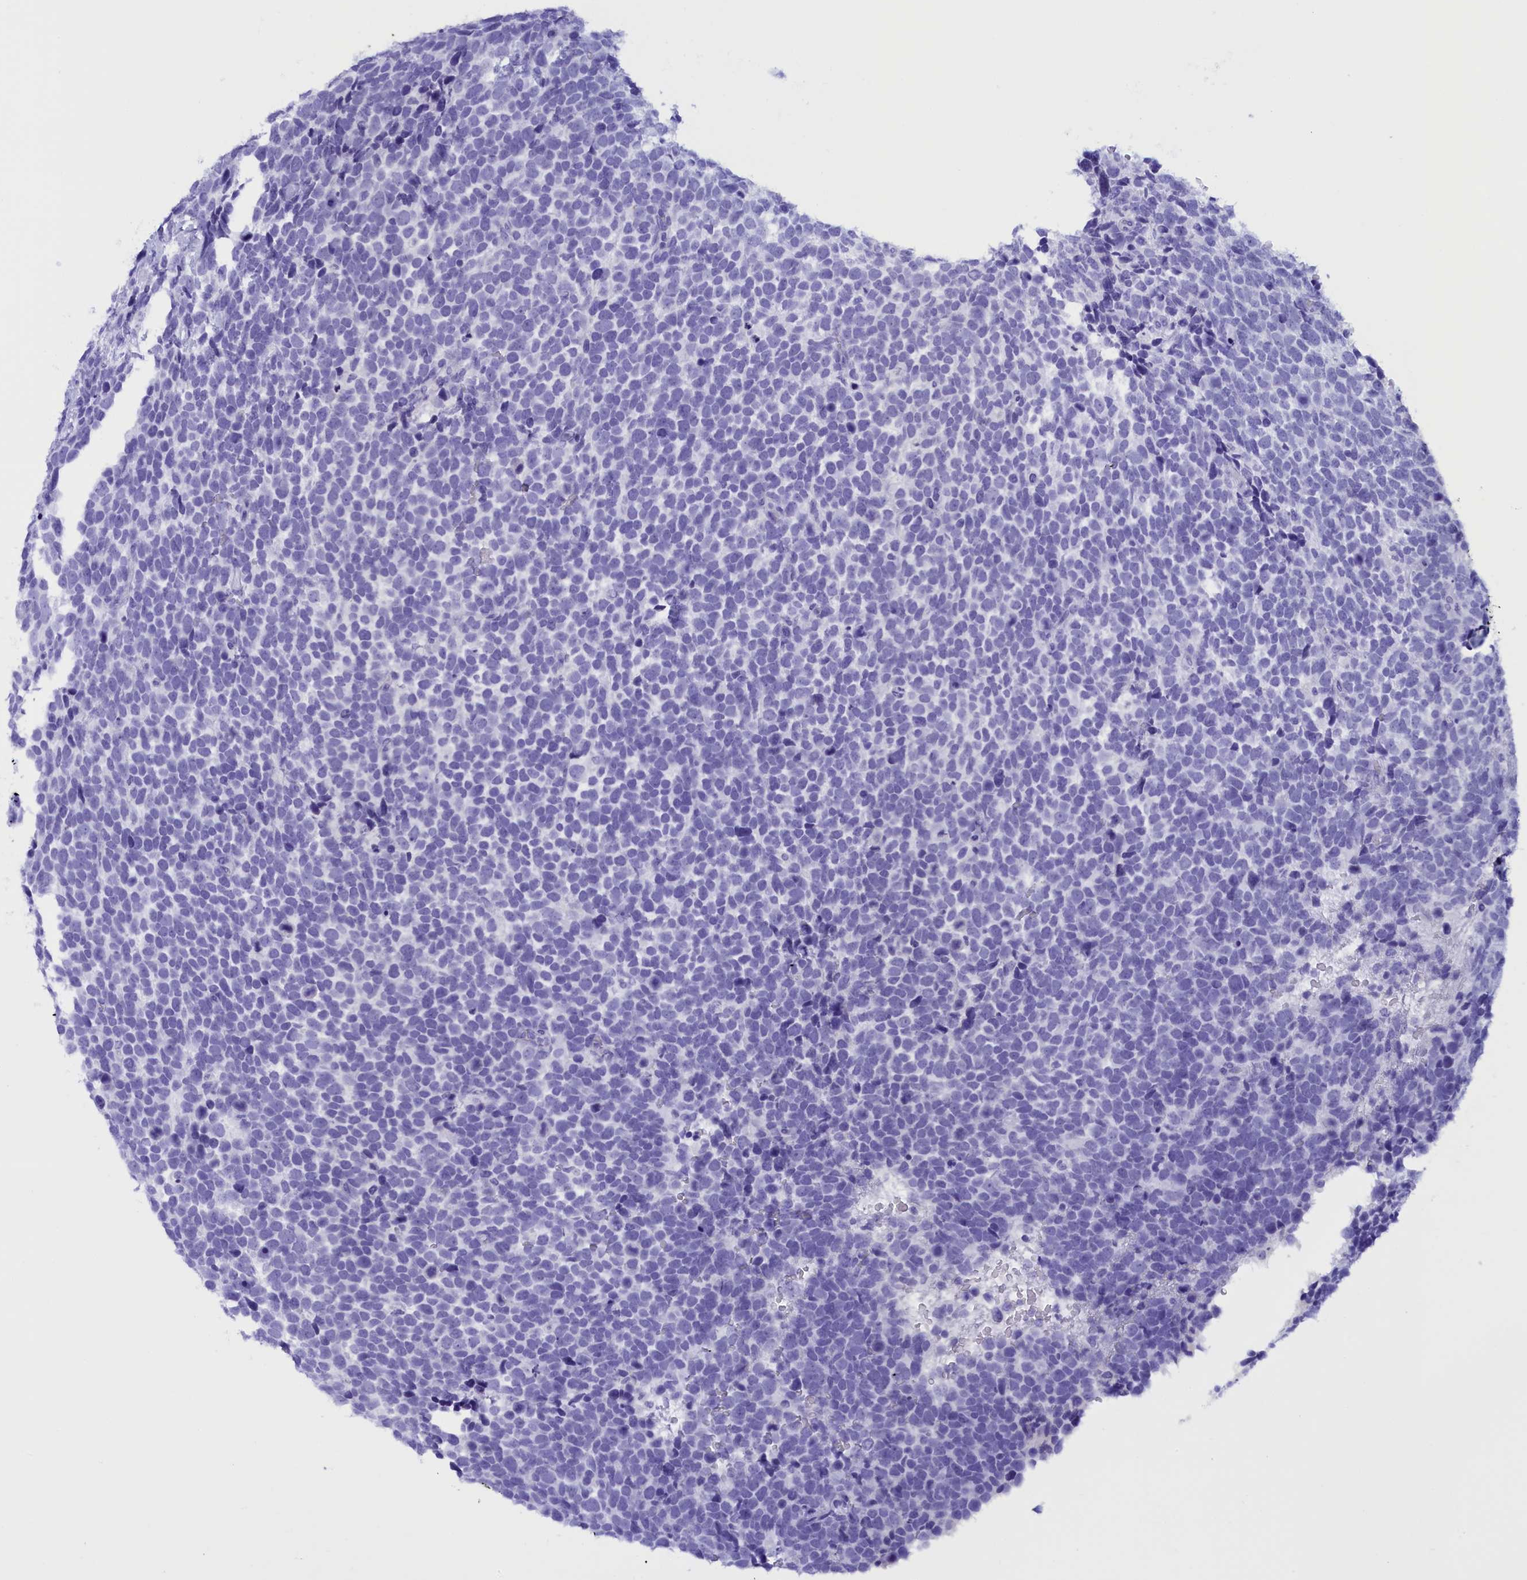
{"staining": {"intensity": "negative", "quantity": "none", "location": "none"}, "tissue": "urothelial cancer", "cell_type": "Tumor cells", "image_type": "cancer", "snomed": [{"axis": "morphology", "description": "Urothelial carcinoma, High grade"}, {"axis": "topography", "description": "Urinary bladder"}], "caption": "Tumor cells are negative for protein expression in human urothelial cancer.", "gene": "BRI3", "patient": {"sex": "female", "age": 82}}